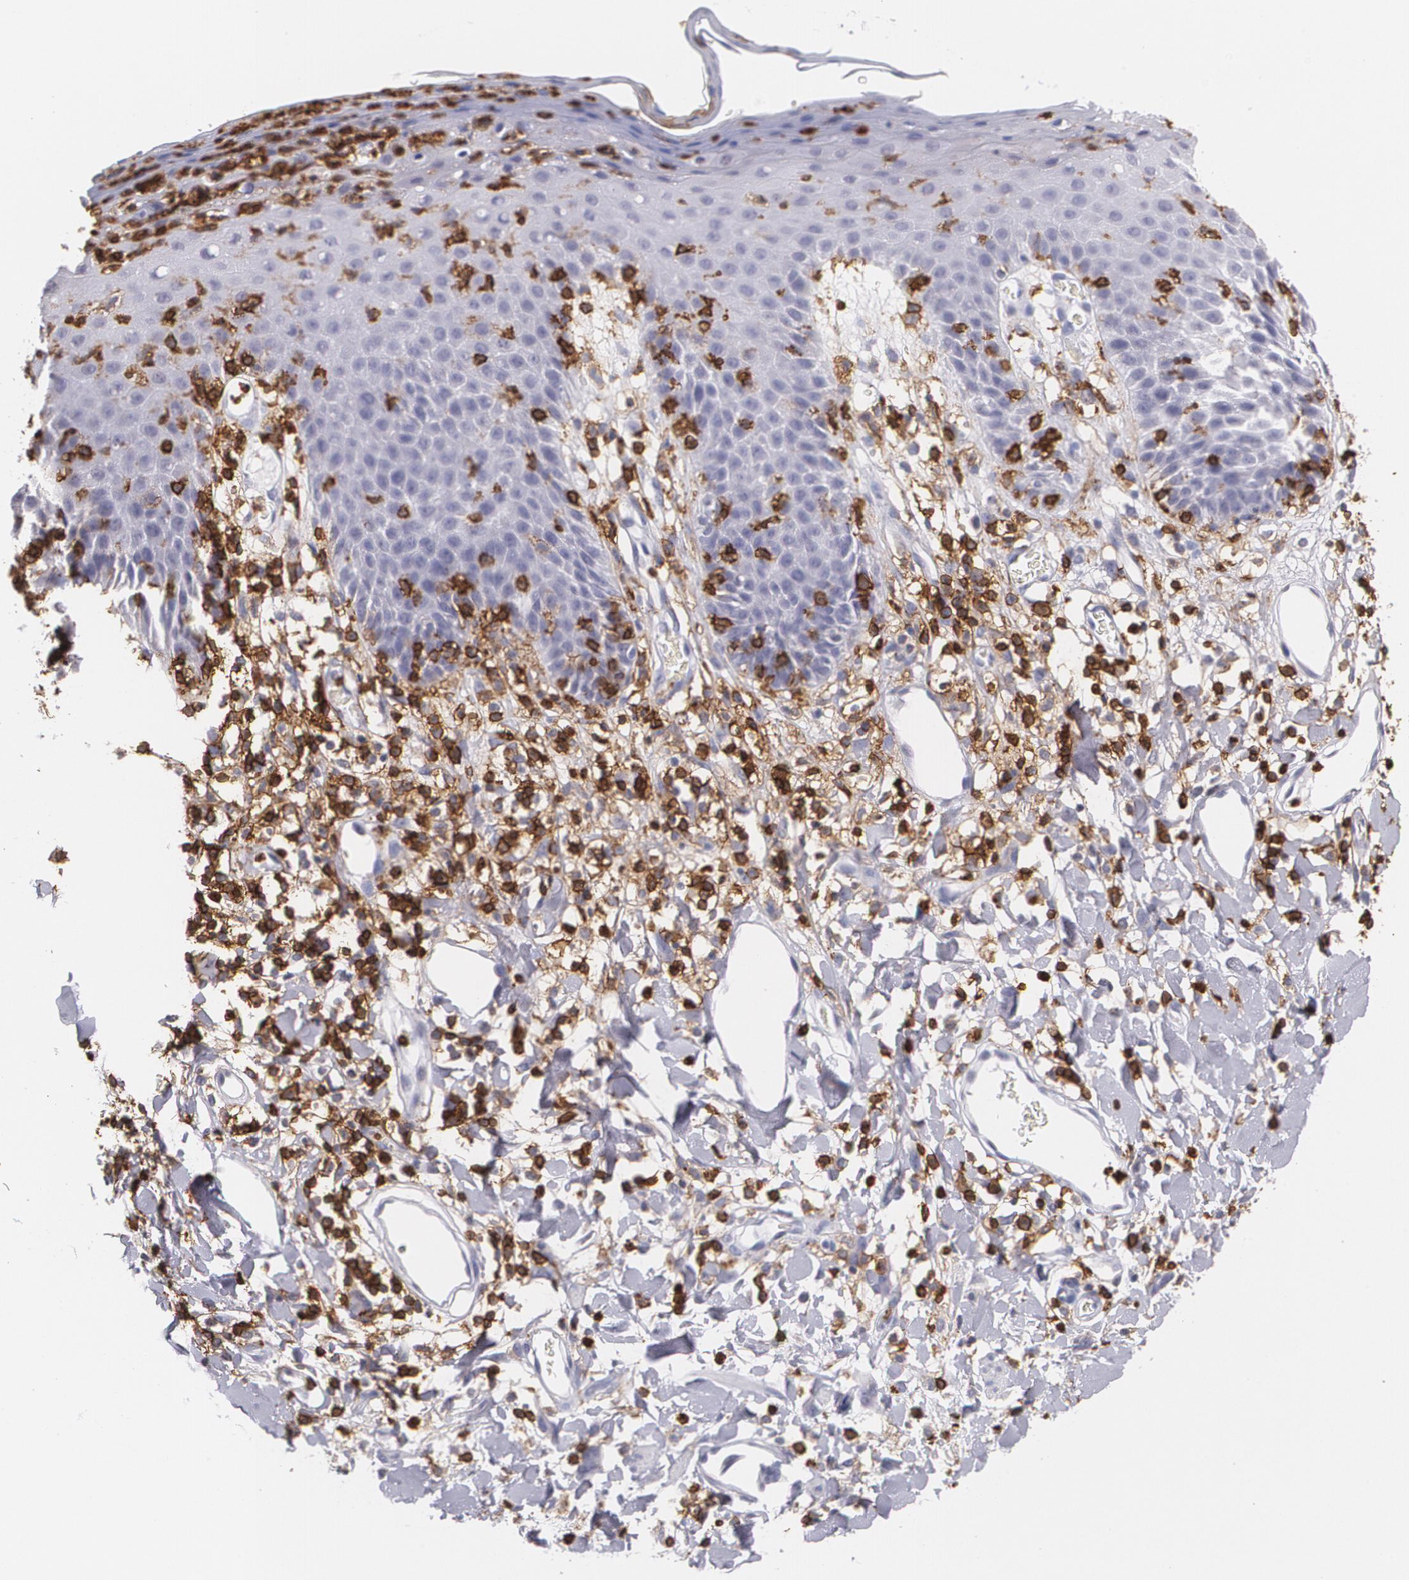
{"staining": {"intensity": "negative", "quantity": "none", "location": "none"}, "tissue": "skin", "cell_type": "Epidermal cells", "image_type": "normal", "snomed": [{"axis": "morphology", "description": "Normal tissue, NOS"}, {"axis": "topography", "description": "Vulva"}, {"axis": "topography", "description": "Peripheral nerve tissue"}], "caption": "Photomicrograph shows no protein positivity in epidermal cells of unremarkable skin.", "gene": "PTPRC", "patient": {"sex": "female", "age": 68}}